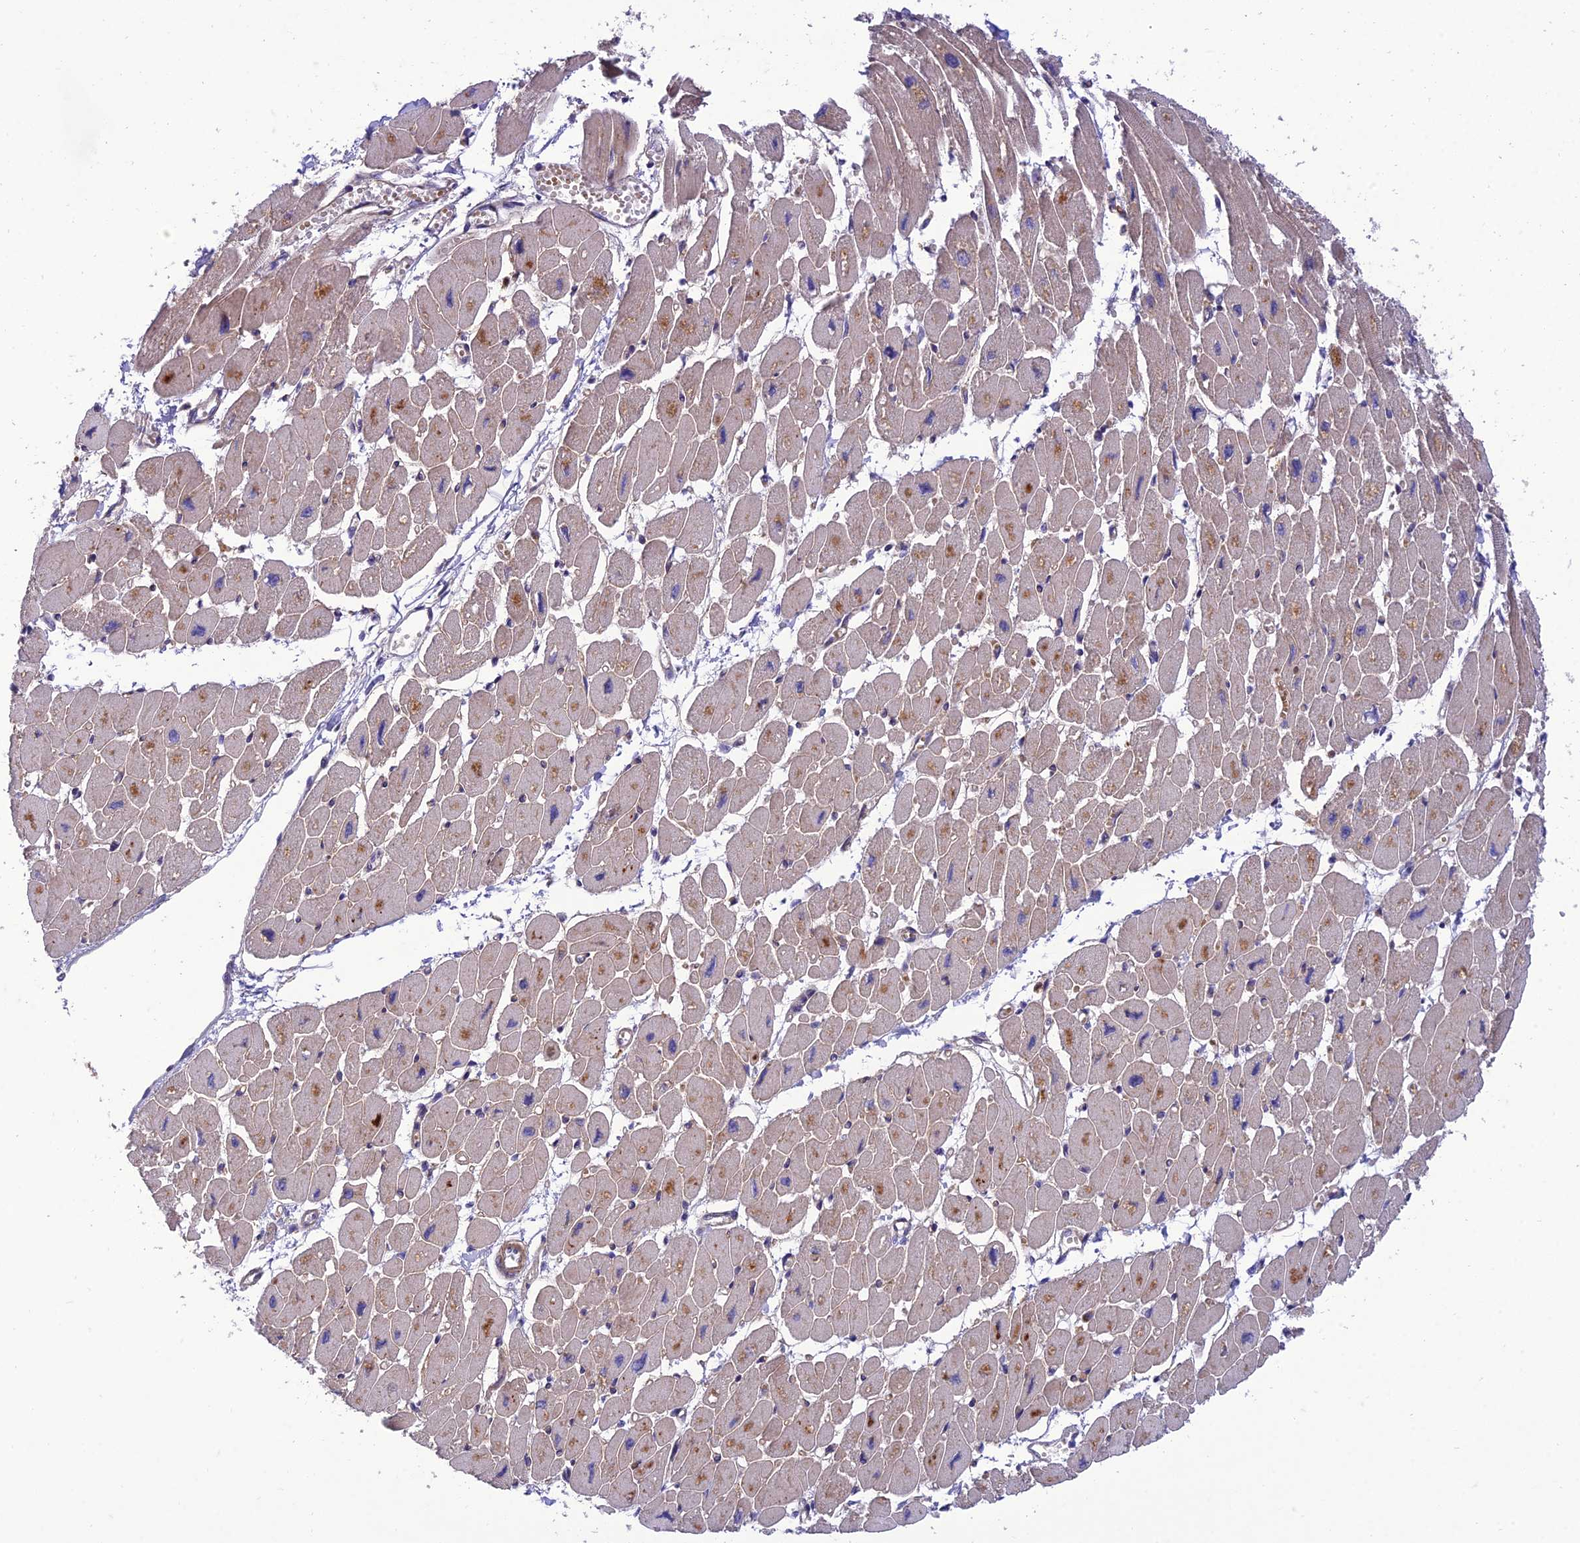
{"staining": {"intensity": "weak", "quantity": "25%-75%", "location": "cytoplasmic/membranous"}, "tissue": "heart muscle", "cell_type": "Cardiomyocytes", "image_type": "normal", "snomed": [{"axis": "morphology", "description": "Normal tissue, NOS"}, {"axis": "topography", "description": "Heart"}], "caption": "Immunohistochemical staining of unremarkable human heart muscle displays 25%-75% levels of weak cytoplasmic/membranous protein staining in approximately 25%-75% of cardiomyocytes.", "gene": "IRAK3", "patient": {"sex": "female", "age": 54}}